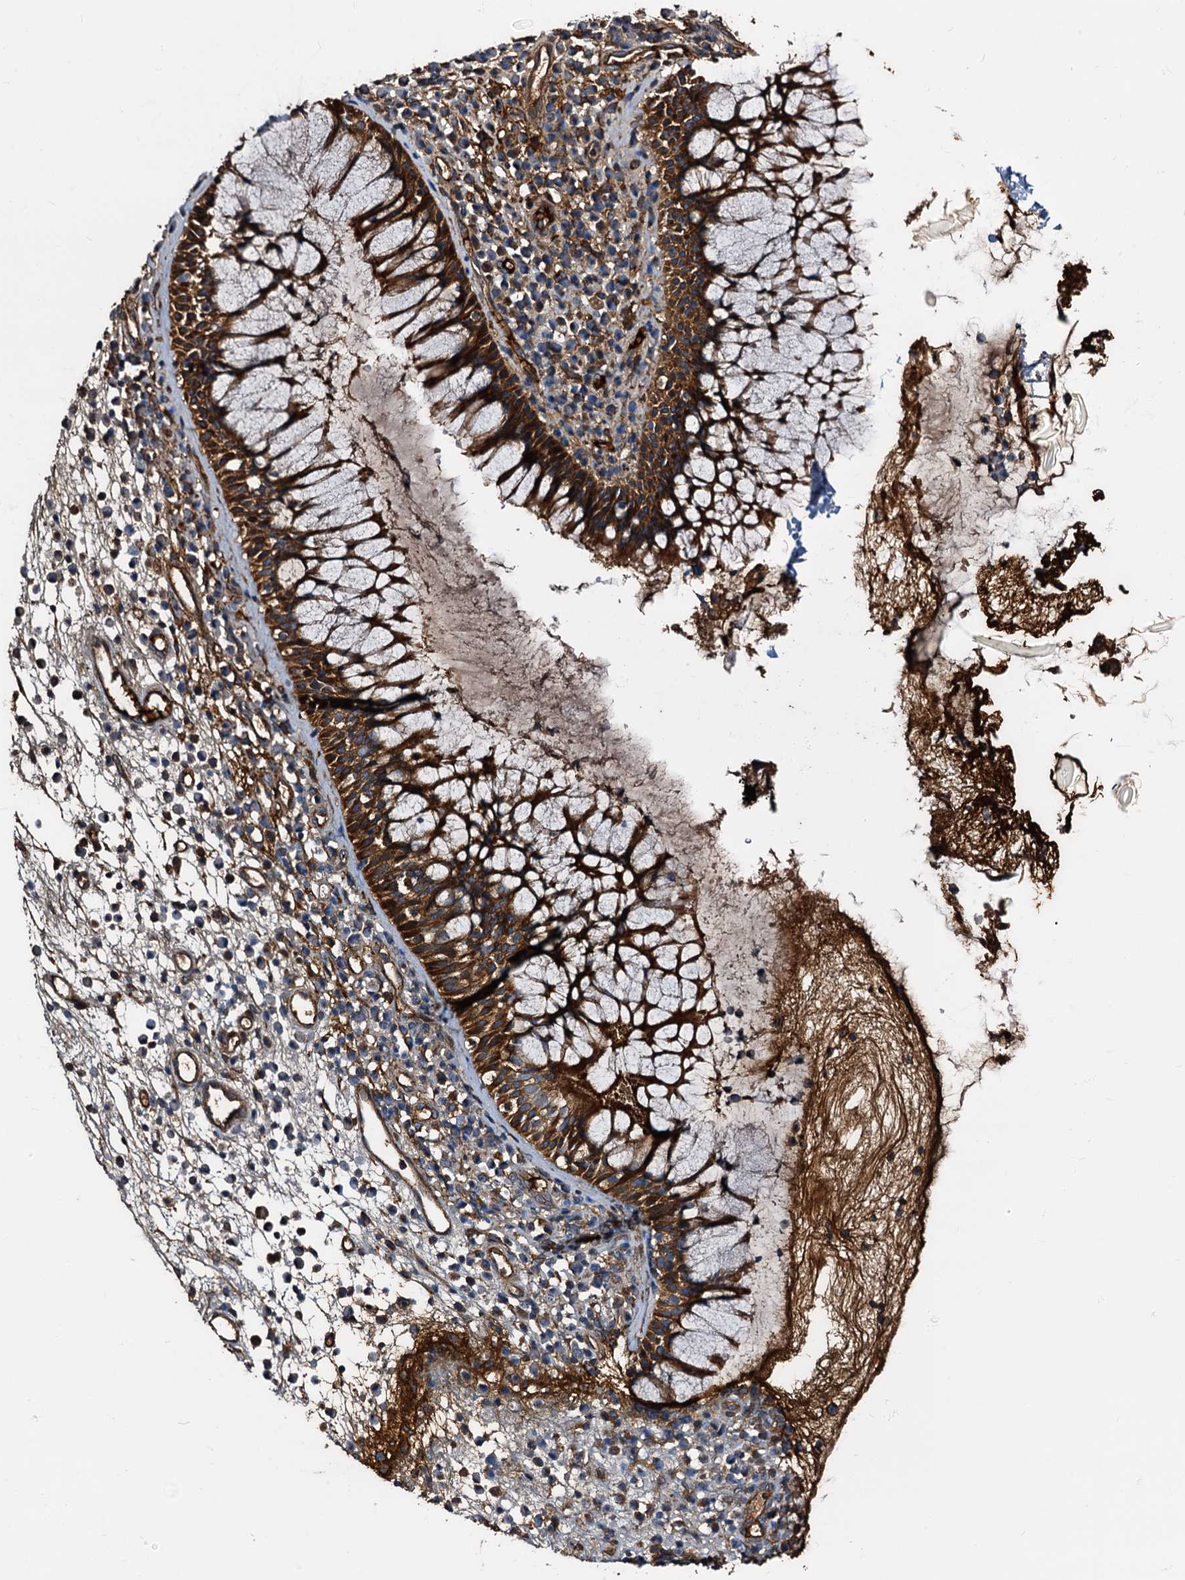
{"staining": {"intensity": "strong", "quantity": ">75%", "location": "cytoplasmic/membranous"}, "tissue": "nasopharynx", "cell_type": "Respiratory epithelial cells", "image_type": "normal", "snomed": [{"axis": "morphology", "description": "Normal tissue, NOS"}, {"axis": "morphology", "description": "Inflammation, NOS"}, {"axis": "topography", "description": "Nasopharynx"}], "caption": "Normal nasopharynx displays strong cytoplasmic/membranous expression in about >75% of respiratory epithelial cells, visualized by immunohistochemistry. (Stains: DAB (3,3'-diaminobenzidine) in brown, nuclei in blue, Microscopy: brightfield microscopy at high magnification).", "gene": "PEX5", "patient": {"sex": "male", "age": 70}}